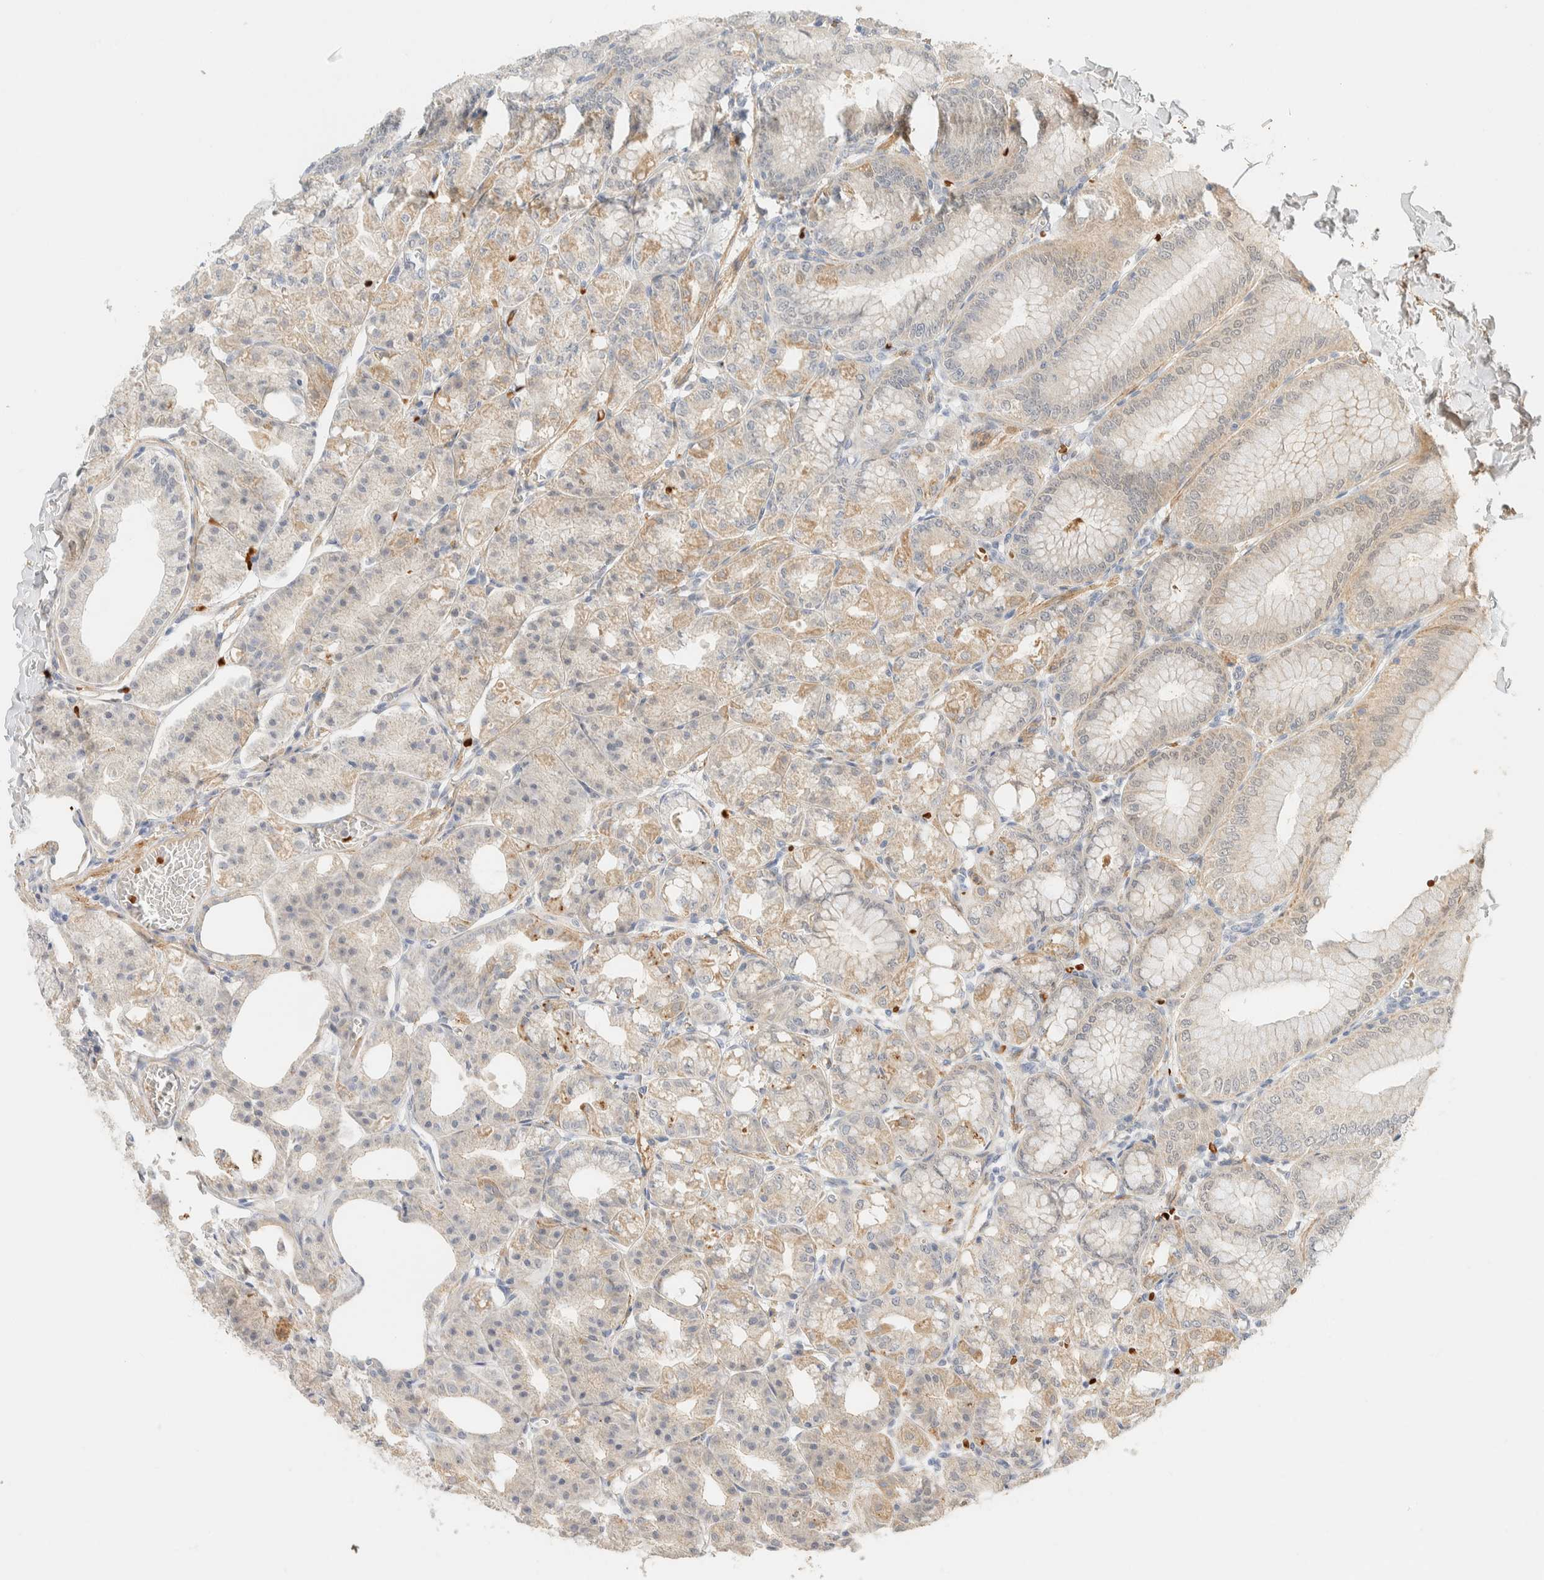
{"staining": {"intensity": "weak", "quantity": "25%-75%", "location": "cytoplasmic/membranous"}, "tissue": "stomach", "cell_type": "Glandular cells", "image_type": "normal", "snomed": [{"axis": "morphology", "description": "Normal tissue, NOS"}, {"axis": "topography", "description": "Stomach, lower"}], "caption": "Glandular cells demonstrate weak cytoplasmic/membranous positivity in about 25%-75% of cells in benign stomach. (DAB = brown stain, brightfield microscopy at high magnification).", "gene": "TNK1", "patient": {"sex": "male", "age": 71}}